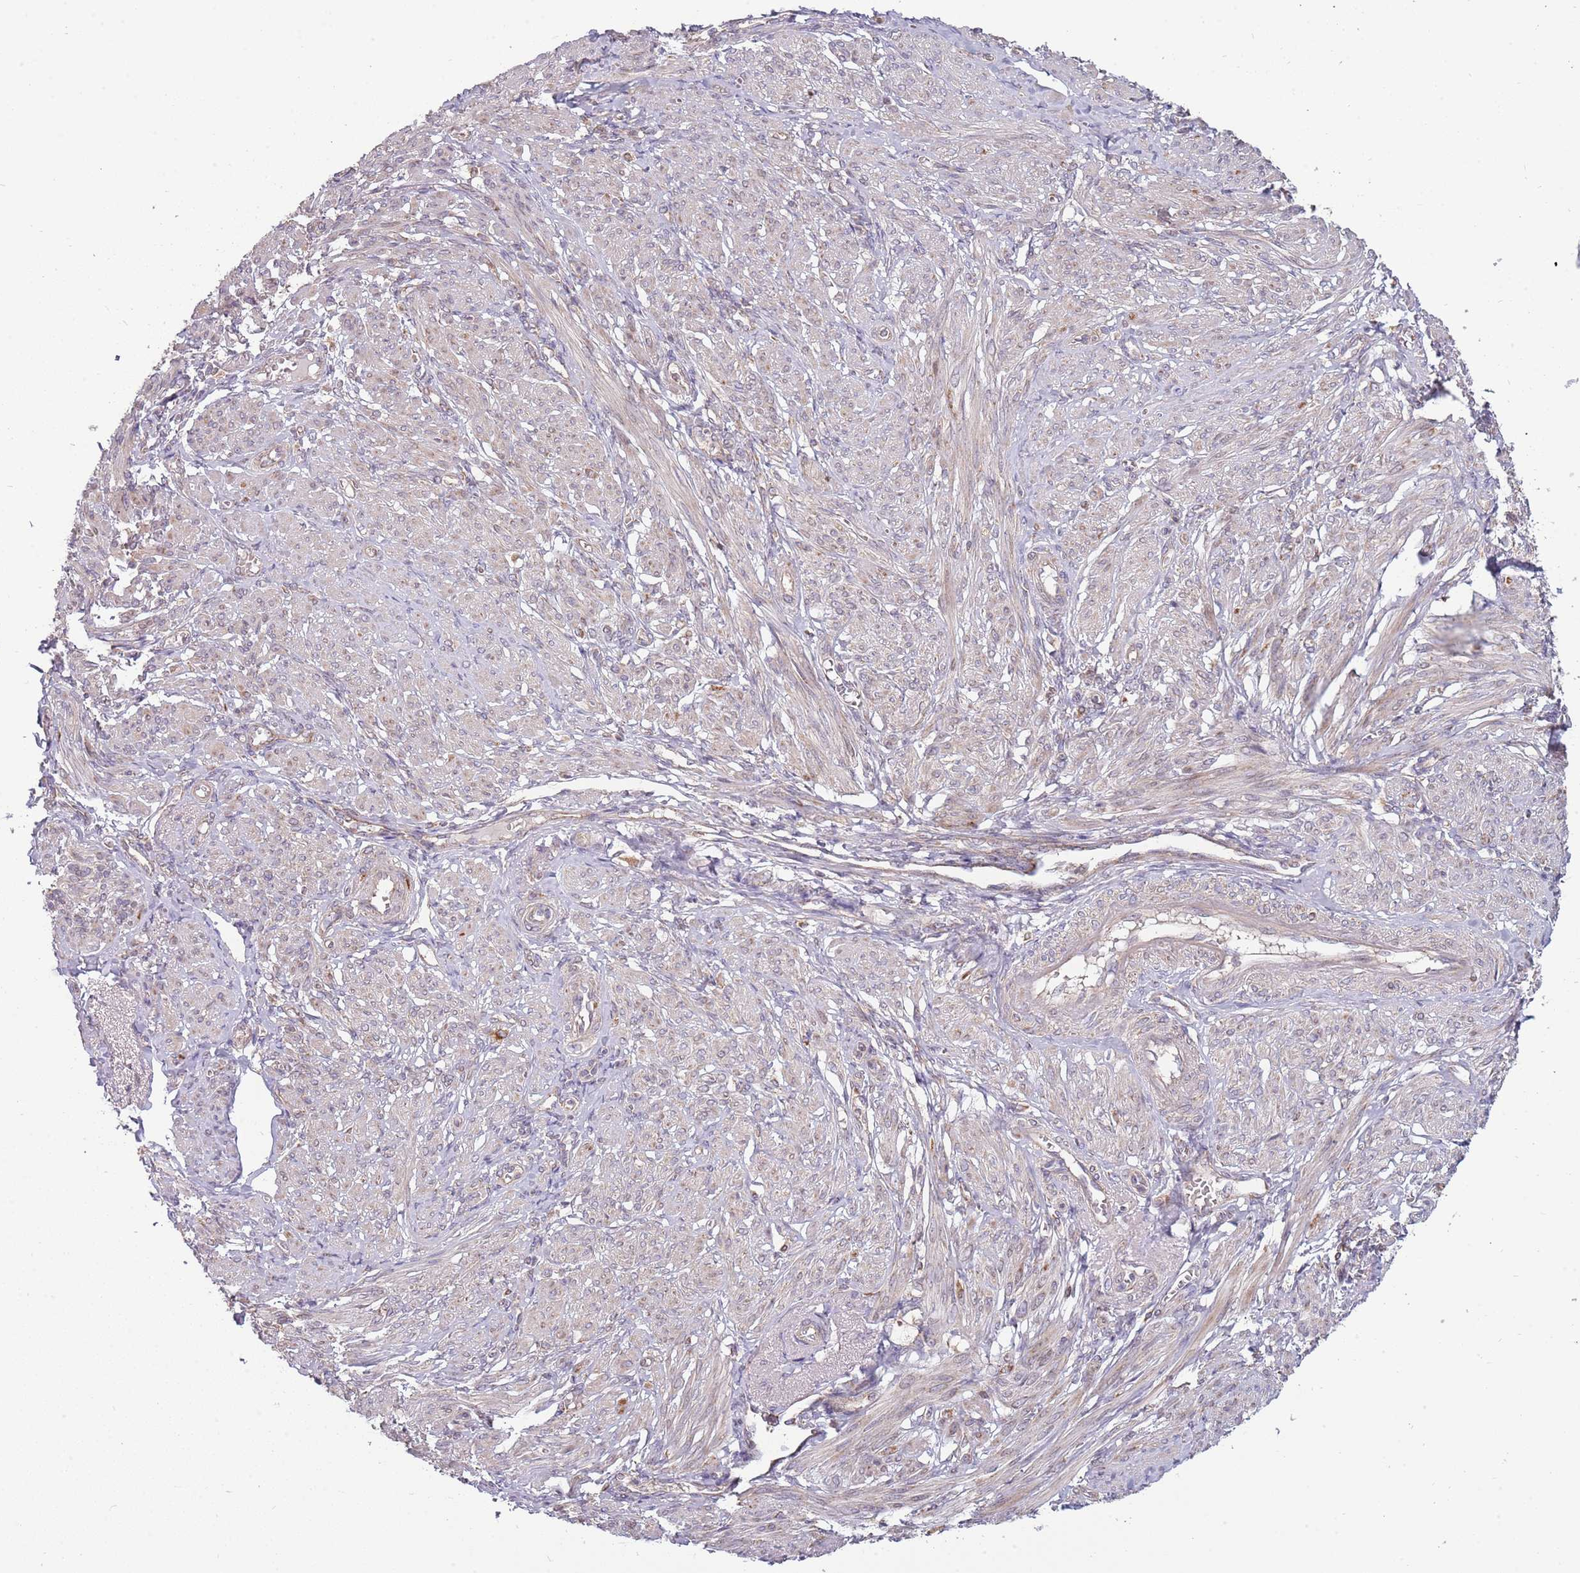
{"staining": {"intensity": "weak", "quantity": "<25%", "location": "cytoplasmic/membranous"}, "tissue": "smooth muscle", "cell_type": "Smooth muscle cells", "image_type": "normal", "snomed": [{"axis": "morphology", "description": "Normal tissue, NOS"}, {"axis": "topography", "description": "Smooth muscle"}], "caption": "Immunohistochemistry photomicrograph of unremarkable smooth muscle stained for a protein (brown), which displays no positivity in smooth muscle cells. (DAB immunohistochemistry (IHC) with hematoxylin counter stain).", "gene": "RNF181", "patient": {"sex": "female", "age": 39}}